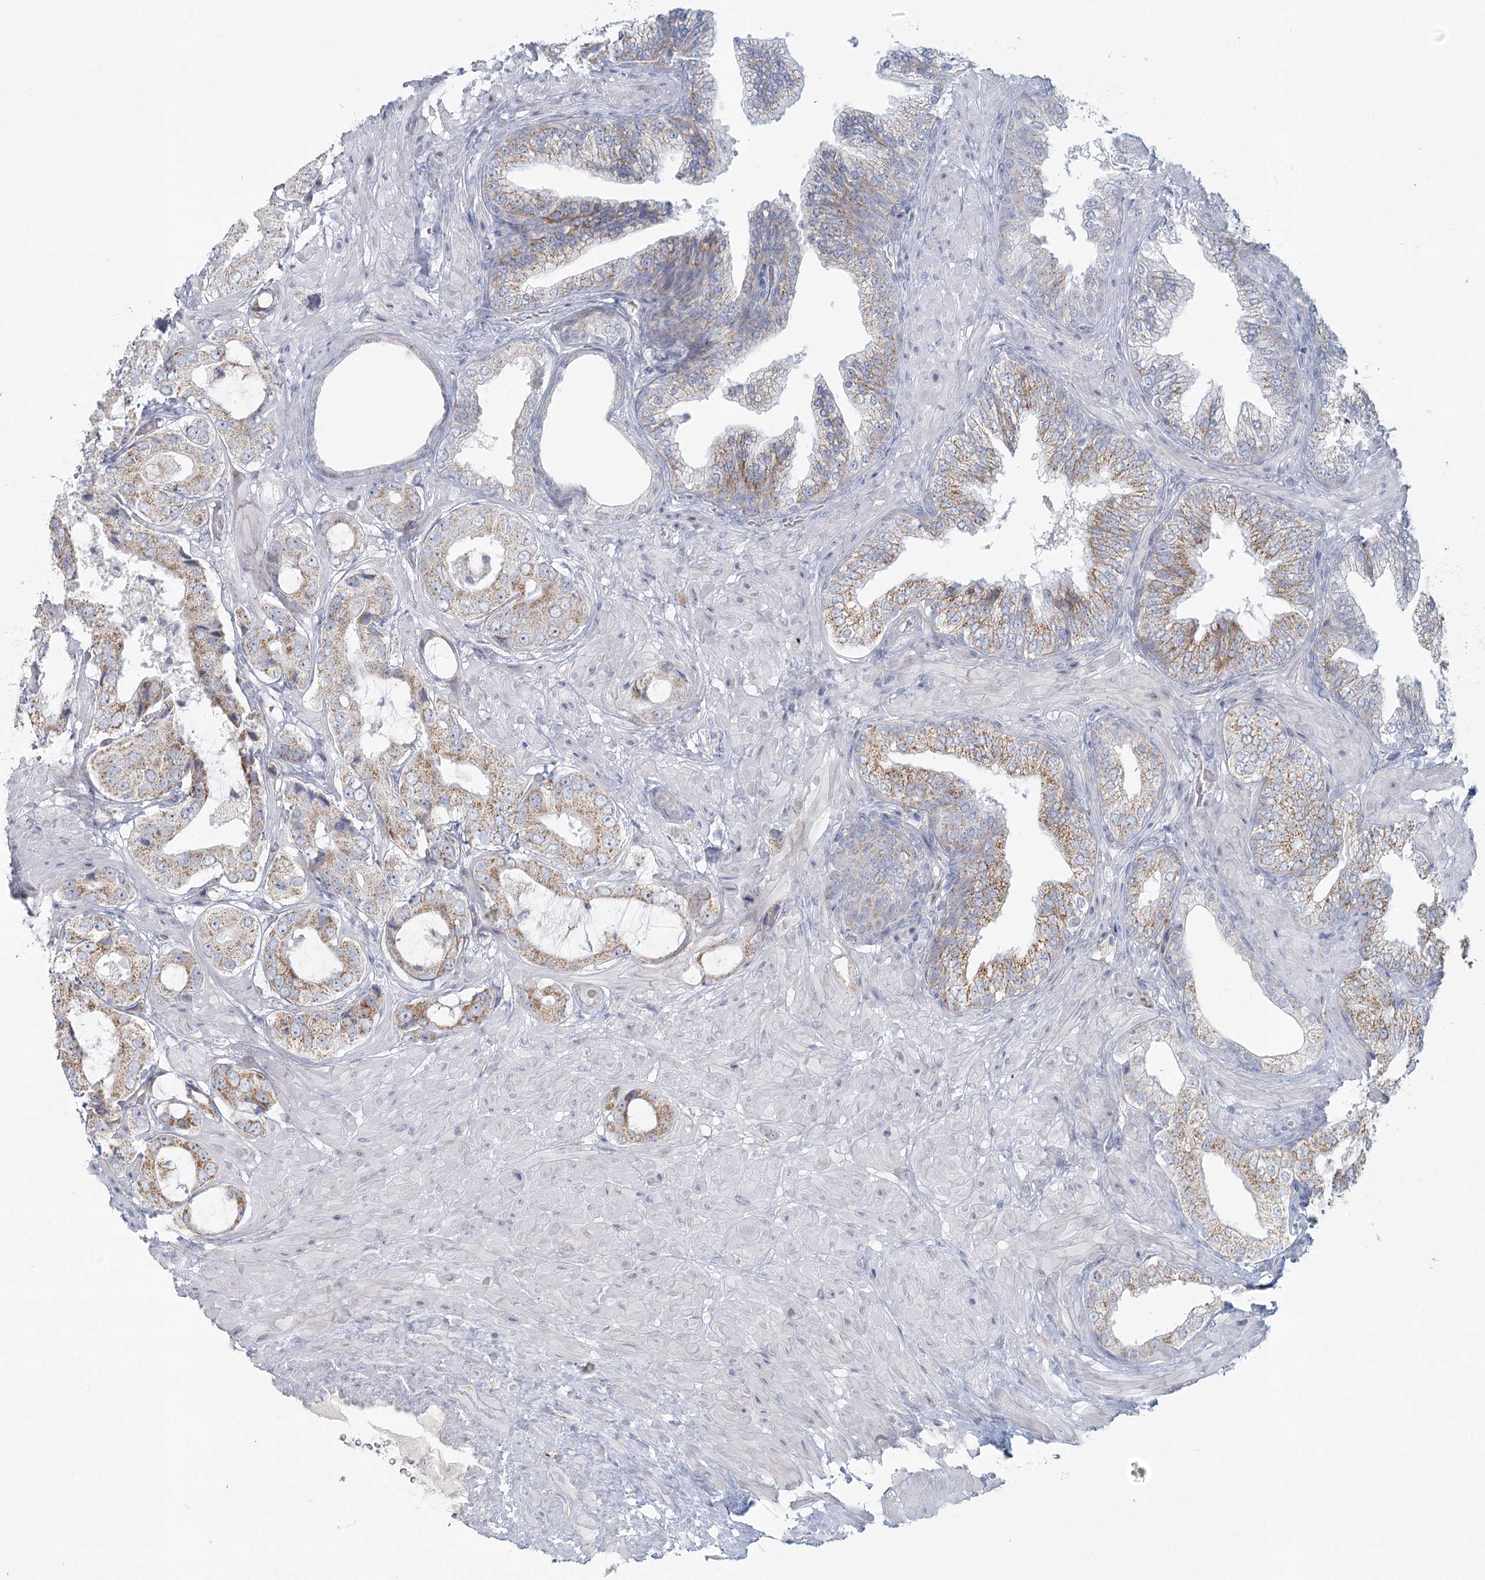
{"staining": {"intensity": "moderate", "quantity": "25%-75%", "location": "cytoplasmic/membranous"}, "tissue": "prostate cancer", "cell_type": "Tumor cells", "image_type": "cancer", "snomed": [{"axis": "morphology", "description": "Adenocarcinoma, High grade"}, {"axis": "topography", "description": "Prostate"}], "caption": "Protein staining displays moderate cytoplasmic/membranous expression in about 25%-75% of tumor cells in prostate cancer. Nuclei are stained in blue.", "gene": "BPHL", "patient": {"sex": "male", "age": 59}}